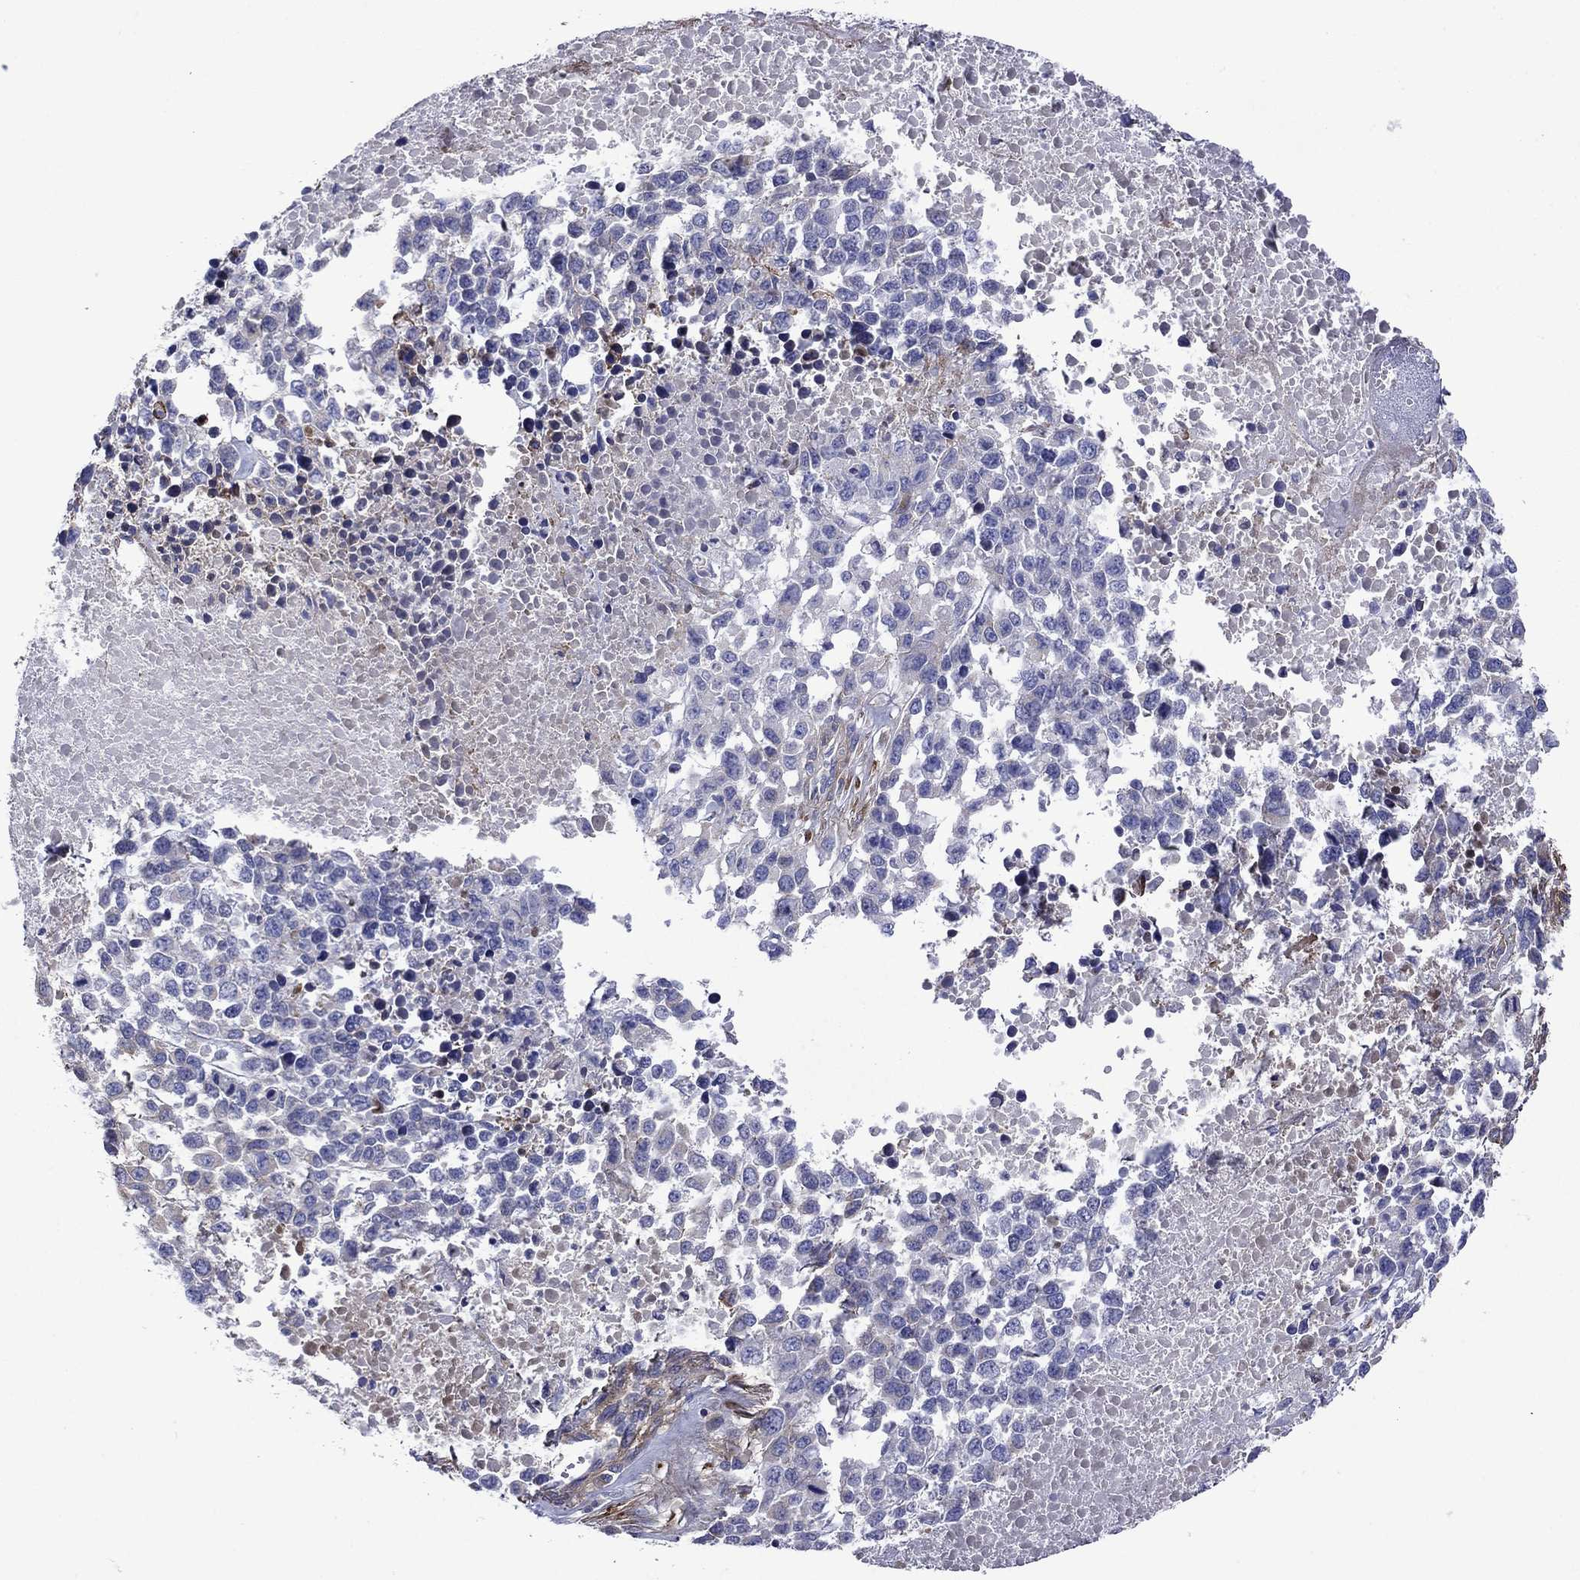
{"staining": {"intensity": "negative", "quantity": "none", "location": "none"}, "tissue": "melanoma", "cell_type": "Tumor cells", "image_type": "cancer", "snomed": [{"axis": "morphology", "description": "Malignant melanoma, Metastatic site"}, {"axis": "topography", "description": "Skin"}], "caption": "Tumor cells show no significant protein positivity in malignant melanoma (metastatic site).", "gene": "HSPG2", "patient": {"sex": "male", "age": 84}}